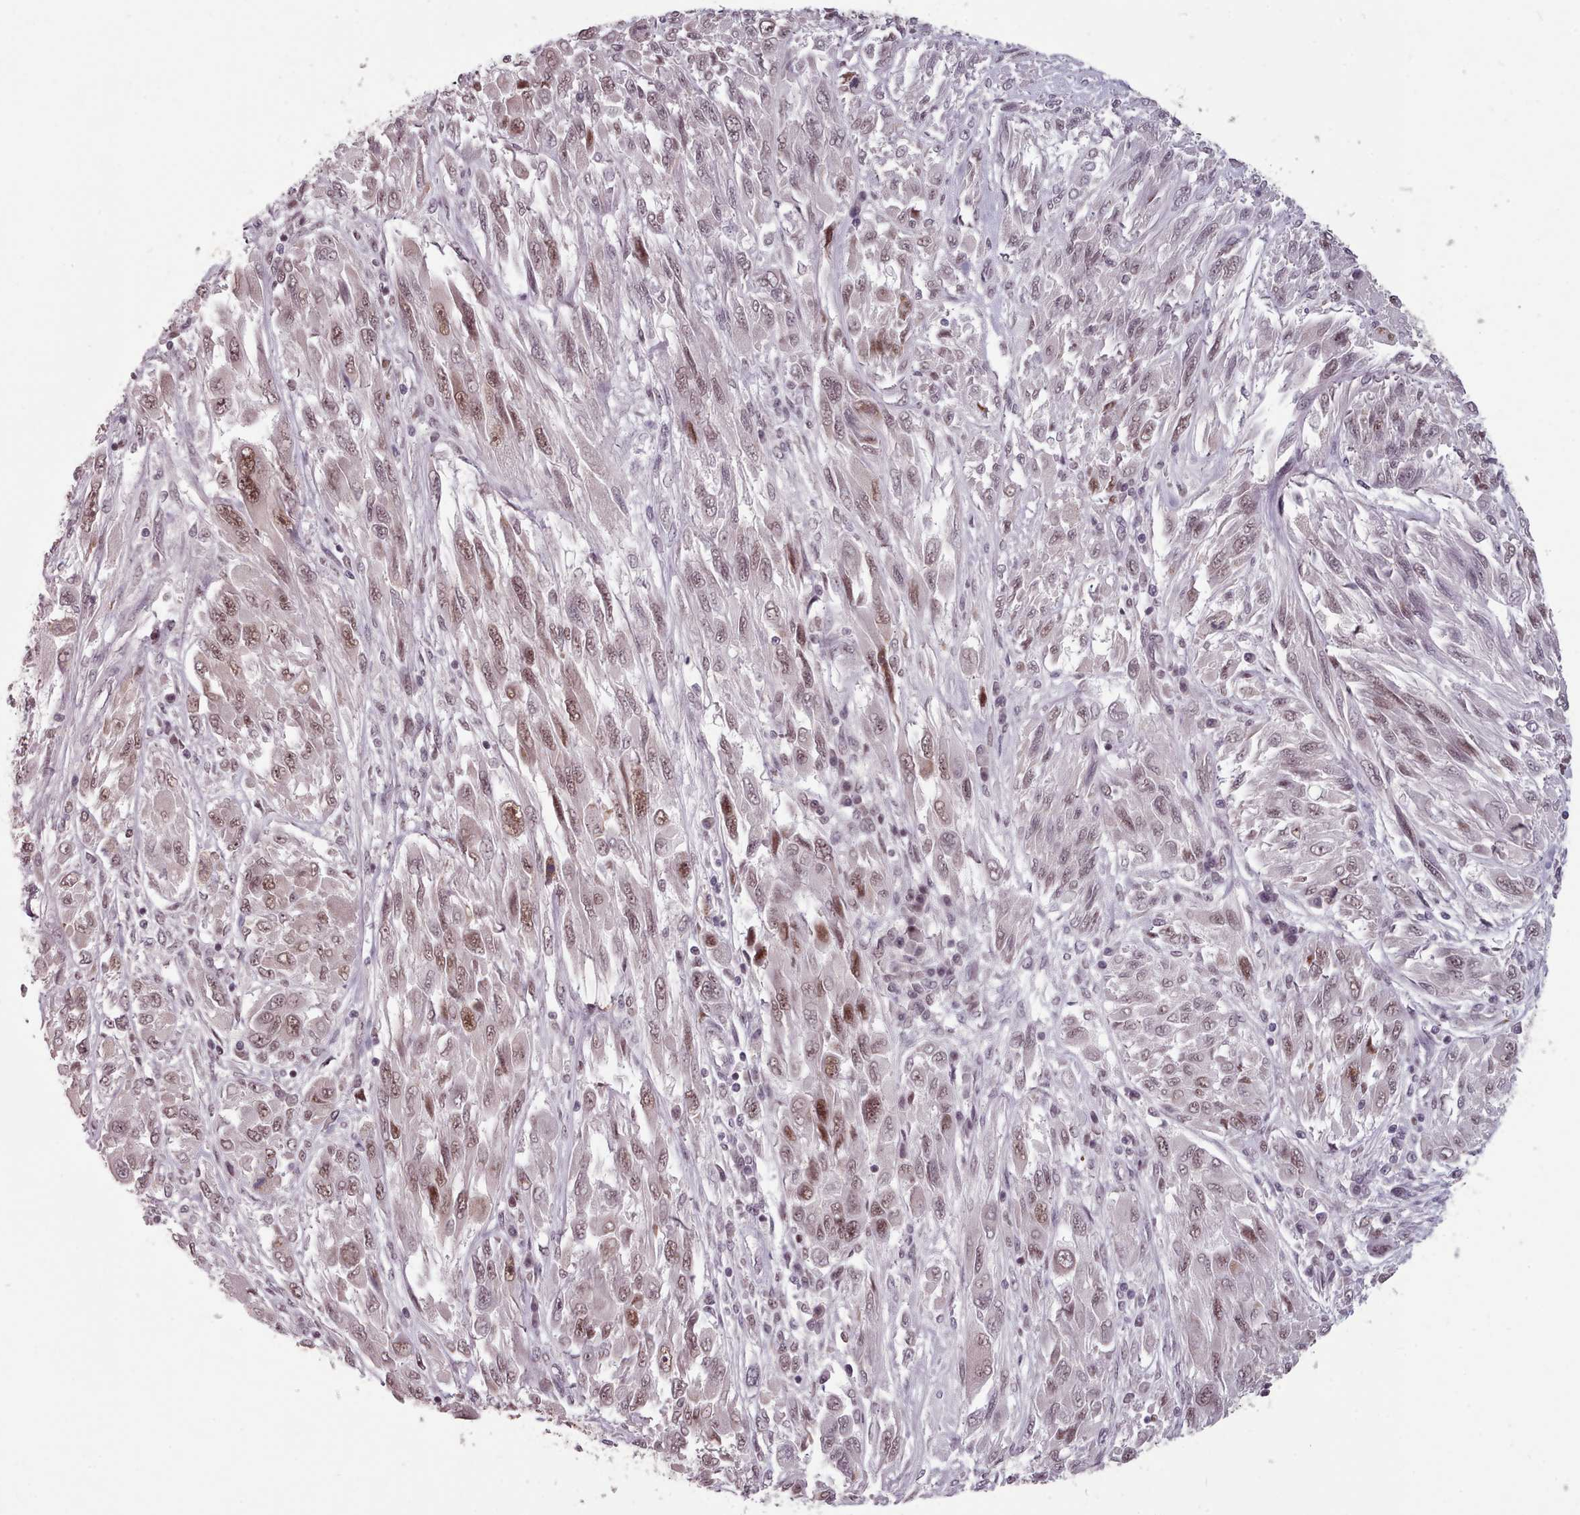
{"staining": {"intensity": "moderate", "quantity": ">75%", "location": "nuclear"}, "tissue": "melanoma", "cell_type": "Tumor cells", "image_type": "cancer", "snomed": [{"axis": "morphology", "description": "Malignant melanoma, NOS"}, {"axis": "topography", "description": "Skin"}], "caption": "IHC image of melanoma stained for a protein (brown), which demonstrates medium levels of moderate nuclear positivity in approximately >75% of tumor cells.", "gene": "SRSF9", "patient": {"sex": "female", "age": 91}}